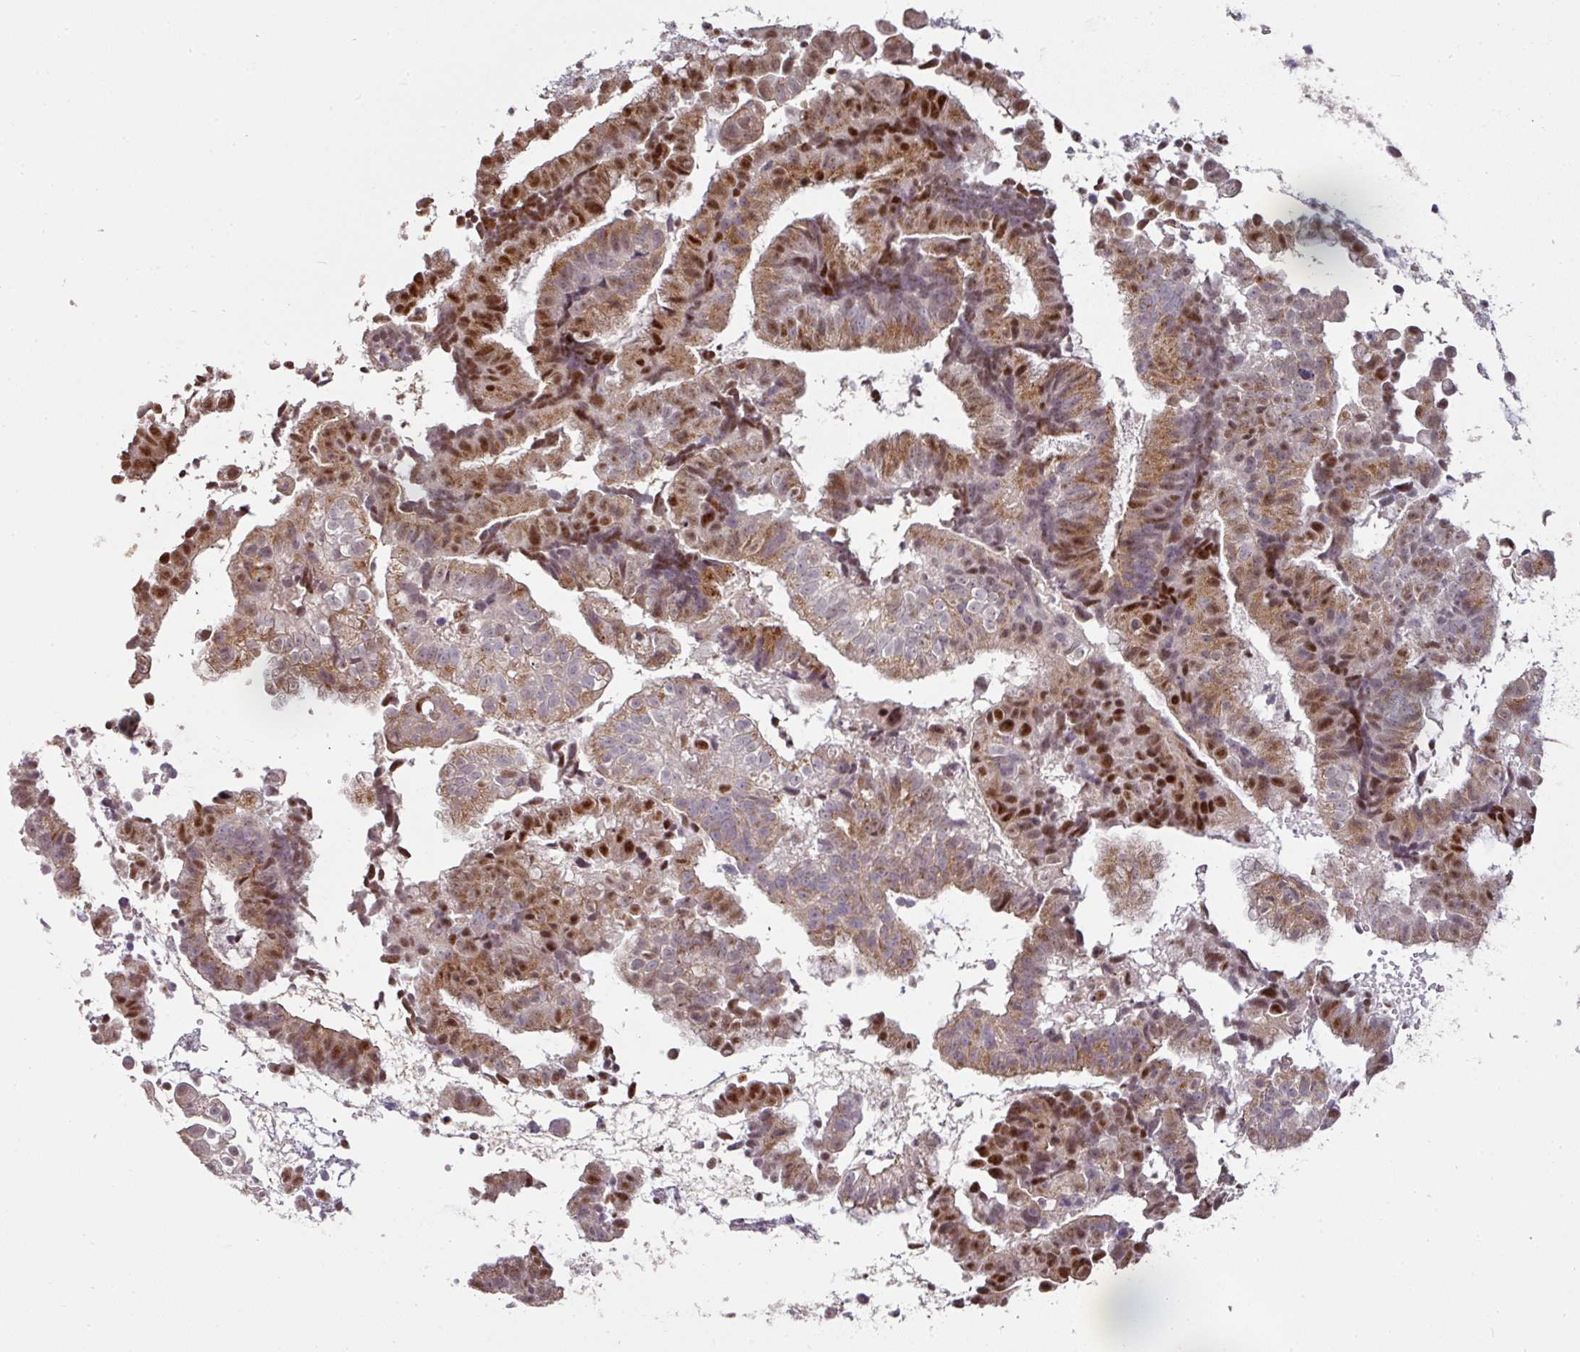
{"staining": {"intensity": "moderate", "quantity": ">75%", "location": "cytoplasmic/membranous,nuclear"}, "tissue": "endometrial cancer", "cell_type": "Tumor cells", "image_type": "cancer", "snomed": [{"axis": "morphology", "description": "Adenocarcinoma, NOS"}, {"axis": "topography", "description": "Endometrium"}], "caption": "Human endometrial cancer stained with a brown dye demonstrates moderate cytoplasmic/membranous and nuclear positive positivity in approximately >75% of tumor cells.", "gene": "CXCR5", "patient": {"sex": "female", "age": 76}}